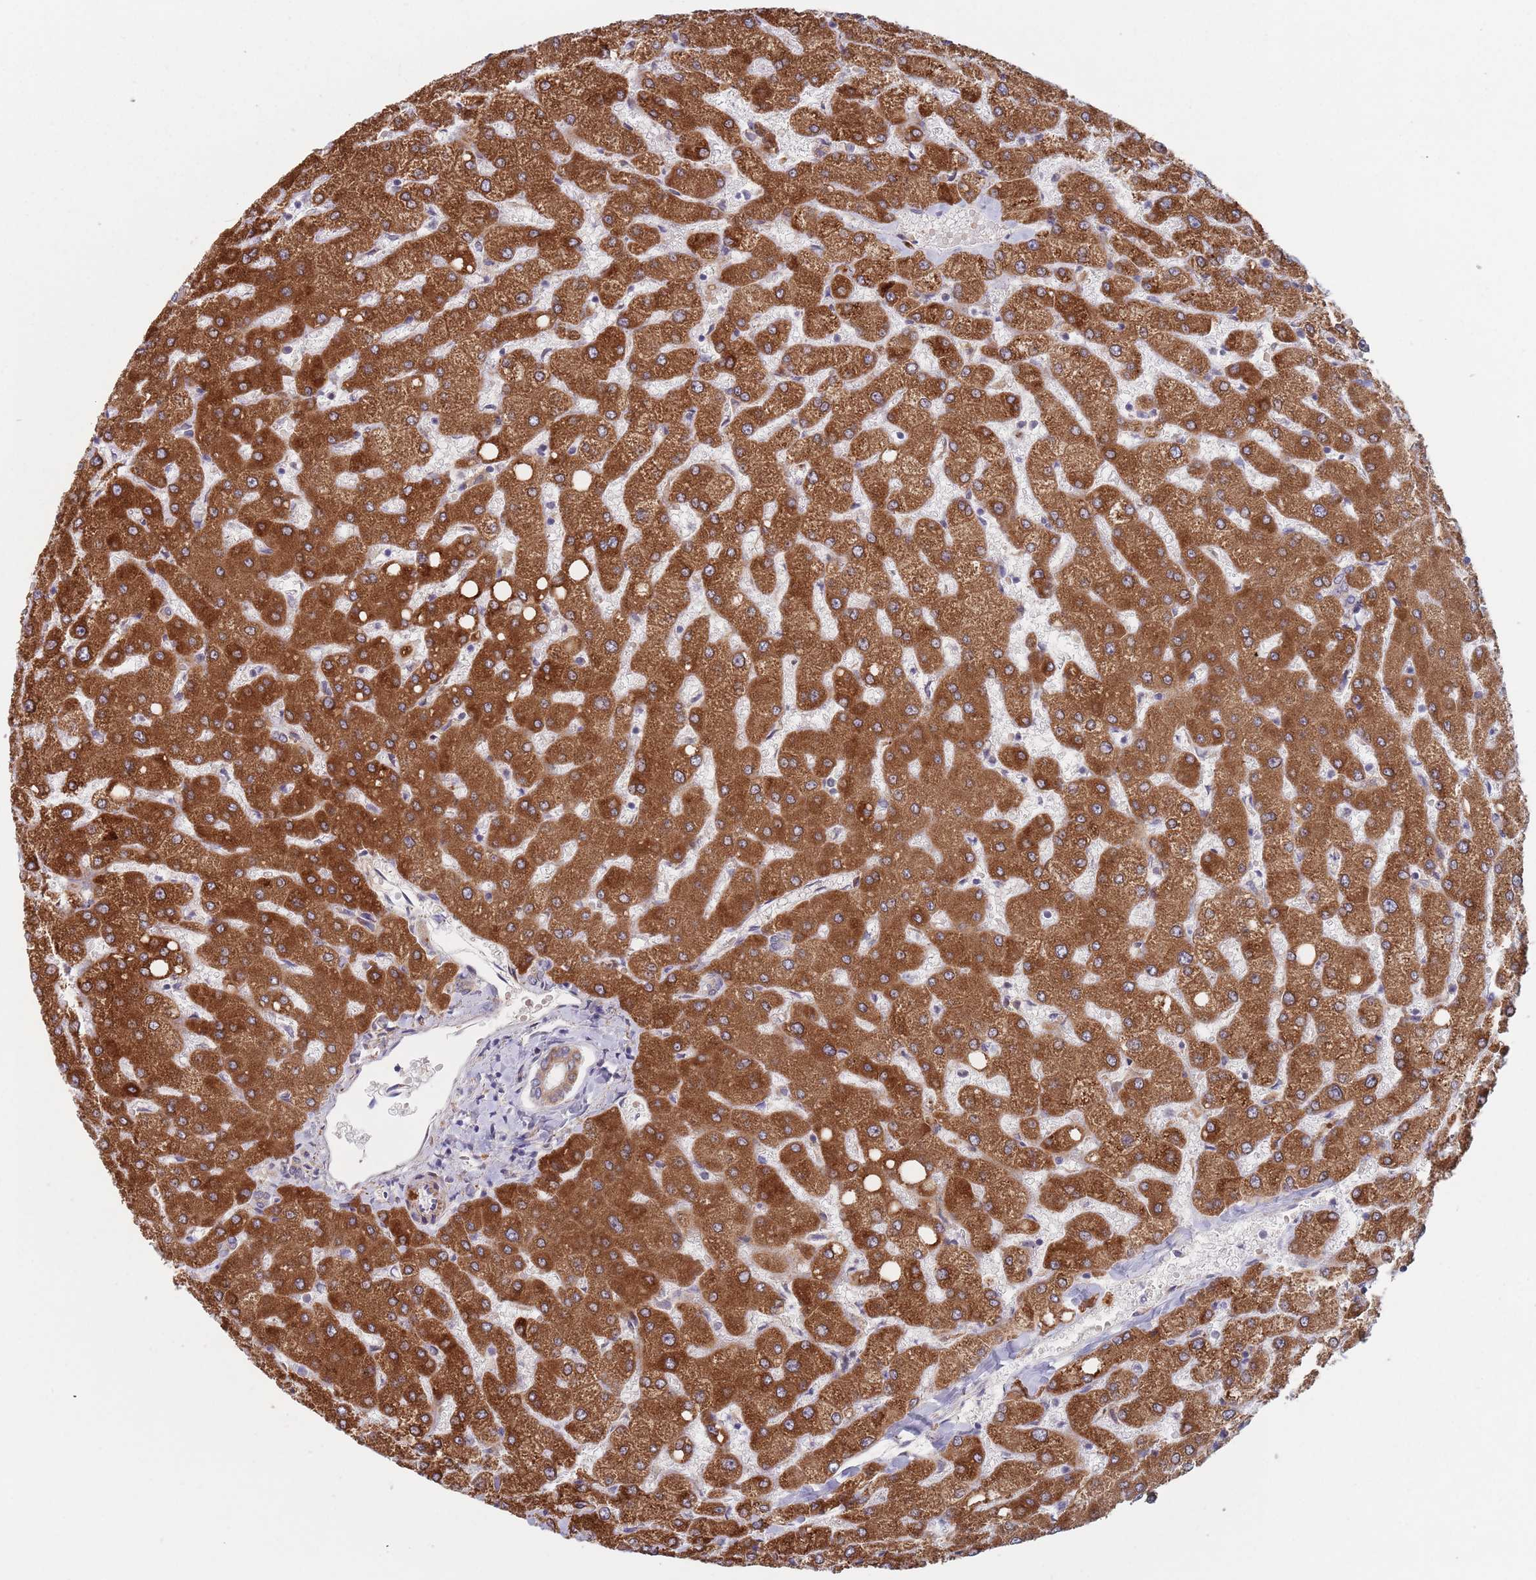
{"staining": {"intensity": "weak", "quantity": "<25%", "location": "cytoplasmic/membranous"}, "tissue": "liver", "cell_type": "Cholangiocytes", "image_type": "normal", "snomed": [{"axis": "morphology", "description": "Normal tissue, NOS"}, {"axis": "topography", "description": "Liver"}], "caption": "This is an immunohistochemistry histopathology image of normal human liver. There is no positivity in cholangiocytes.", "gene": "ZNF140", "patient": {"sex": "female", "age": 54}}